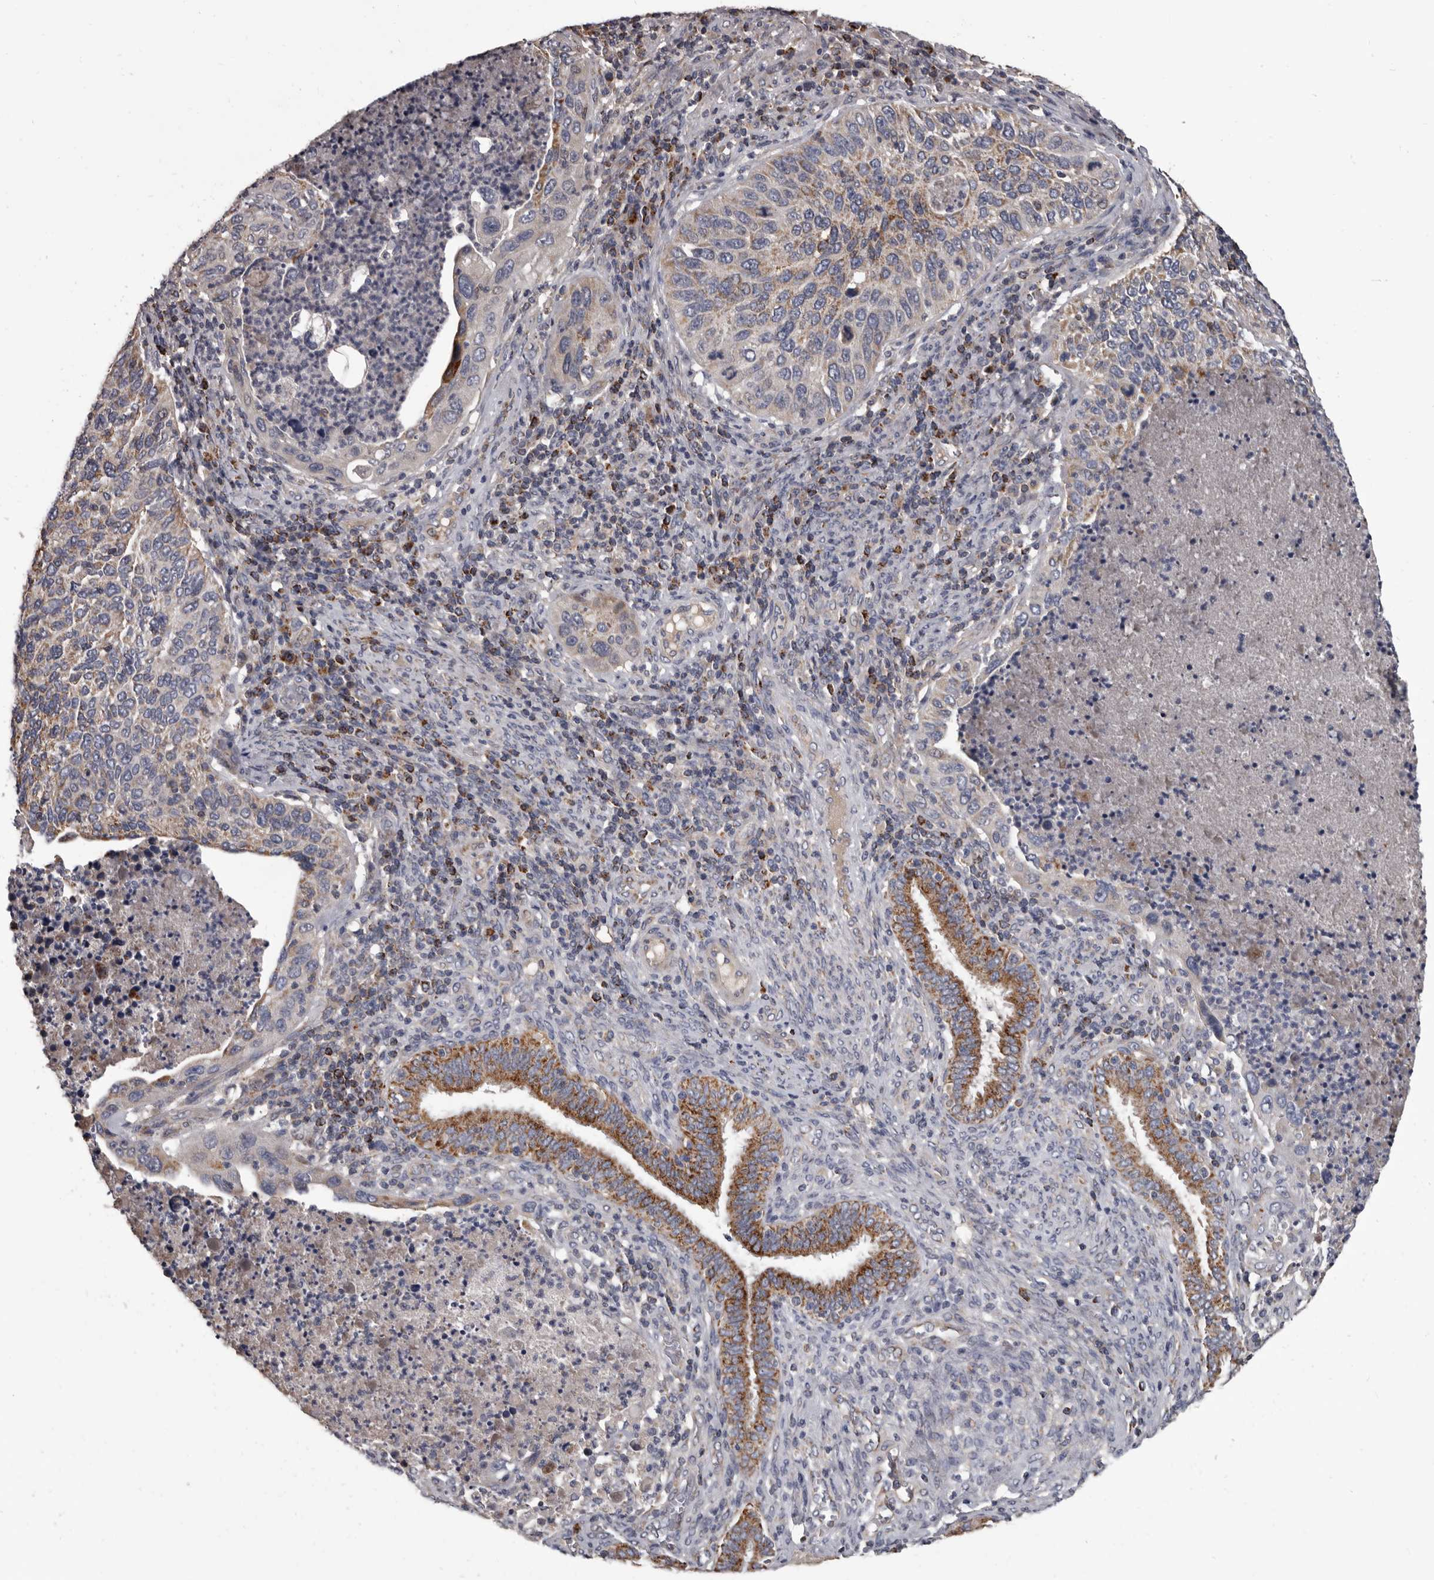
{"staining": {"intensity": "moderate", "quantity": "<25%", "location": "cytoplasmic/membranous"}, "tissue": "cervical cancer", "cell_type": "Tumor cells", "image_type": "cancer", "snomed": [{"axis": "morphology", "description": "Squamous cell carcinoma, NOS"}, {"axis": "topography", "description": "Cervix"}], "caption": "Cervical cancer stained with a protein marker displays moderate staining in tumor cells.", "gene": "ALDH5A1", "patient": {"sex": "female", "age": 38}}